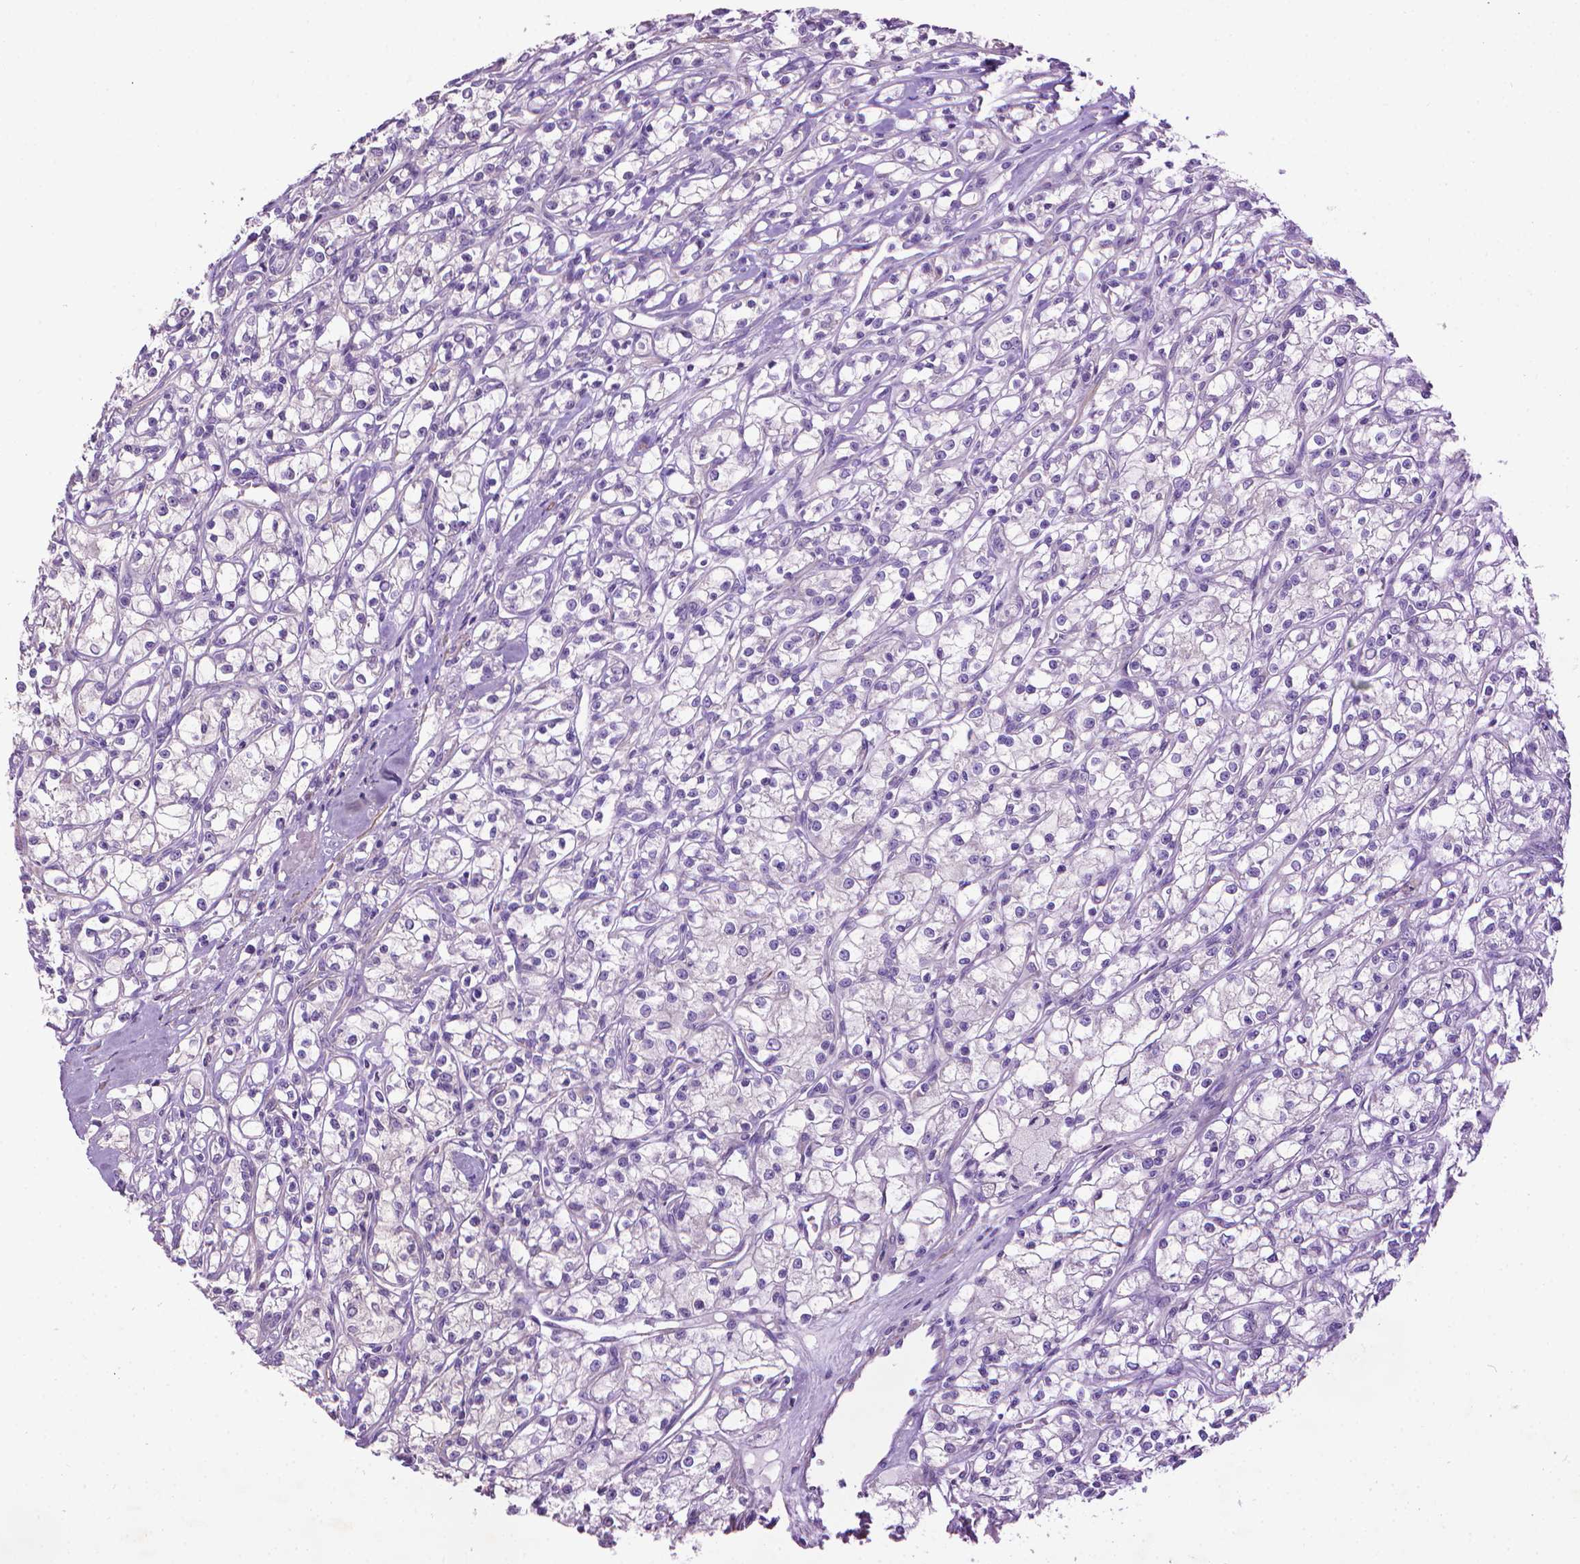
{"staining": {"intensity": "negative", "quantity": "none", "location": "none"}, "tissue": "renal cancer", "cell_type": "Tumor cells", "image_type": "cancer", "snomed": [{"axis": "morphology", "description": "Adenocarcinoma, NOS"}, {"axis": "topography", "description": "Kidney"}], "caption": "Renal cancer (adenocarcinoma) stained for a protein using immunohistochemistry displays no expression tumor cells.", "gene": "AQP10", "patient": {"sex": "female", "age": 59}}